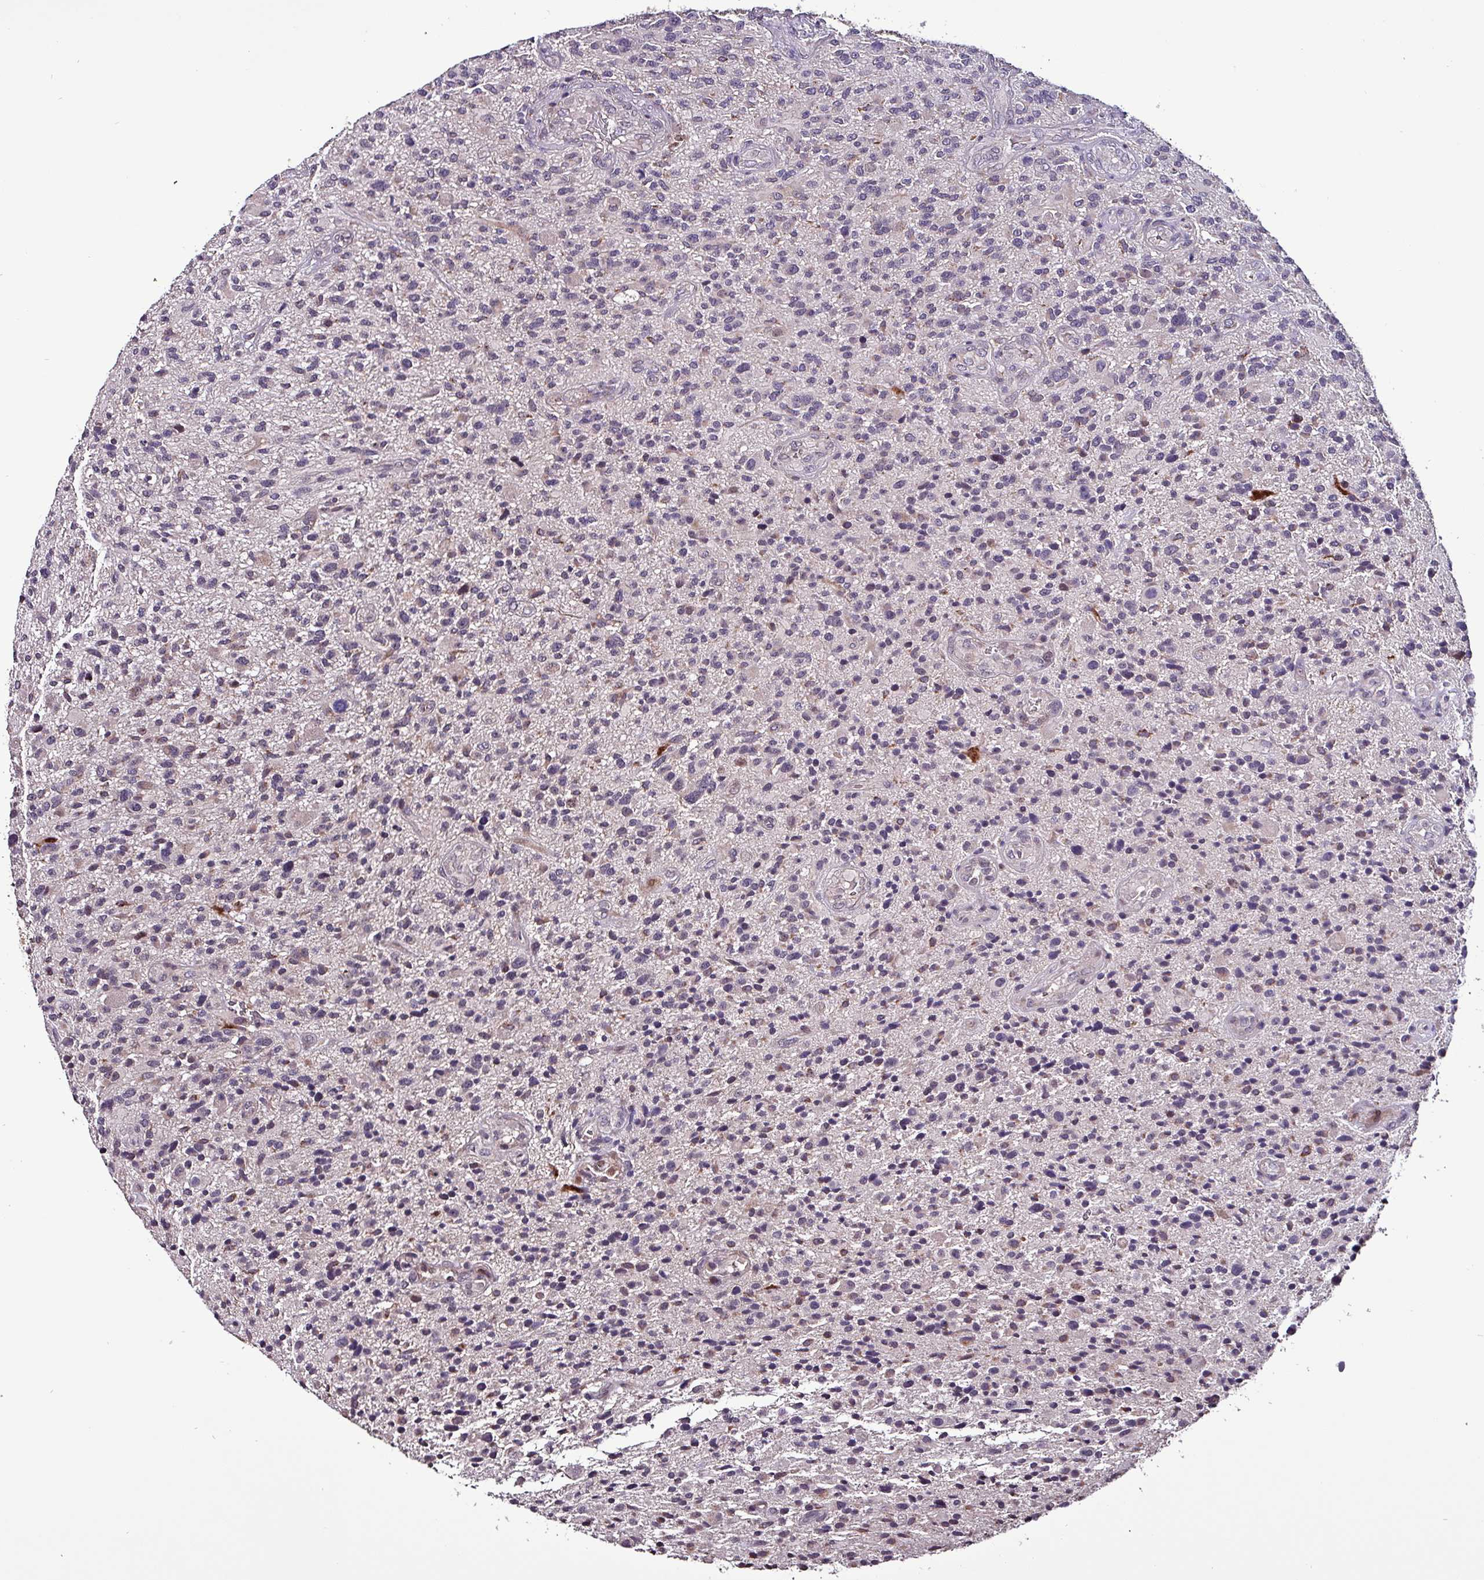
{"staining": {"intensity": "negative", "quantity": "none", "location": "none"}, "tissue": "glioma", "cell_type": "Tumor cells", "image_type": "cancer", "snomed": [{"axis": "morphology", "description": "Glioma, malignant, High grade"}, {"axis": "topography", "description": "Brain"}], "caption": "Human glioma stained for a protein using IHC demonstrates no expression in tumor cells.", "gene": "GRAPL", "patient": {"sex": "male", "age": 47}}